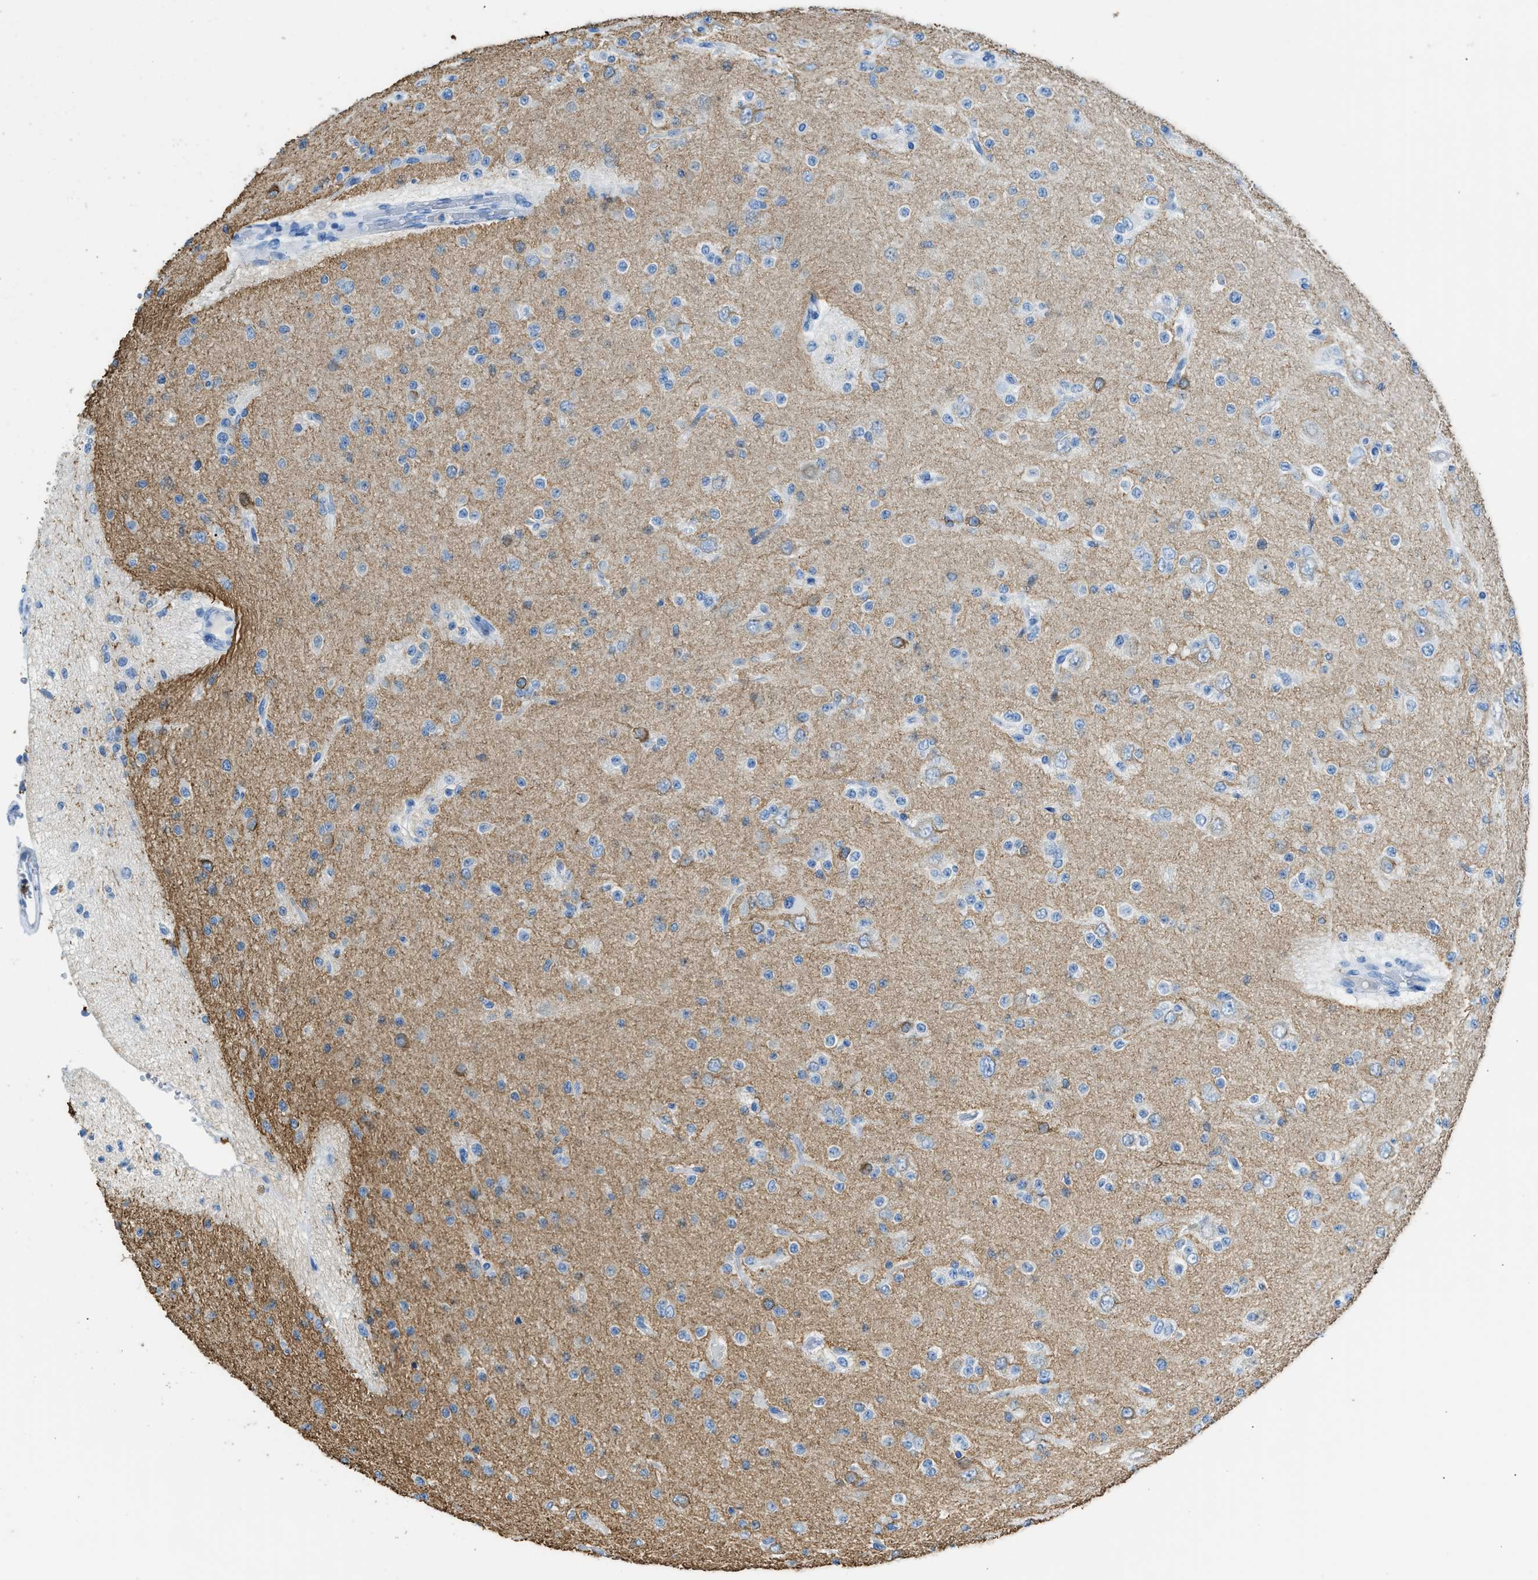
{"staining": {"intensity": "moderate", "quantity": "<25%", "location": "cytoplasmic/membranous"}, "tissue": "glioma", "cell_type": "Tumor cells", "image_type": "cancer", "snomed": [{"axis": "morphology", "description": "Glioma, malignant, Low grade"}, {"axis": "topography", "description": "Brain"}], "caption": "Immunohistochemical staining of human glioma reveals low levels of moderate cytoplasmic/membranous expression in about <25% of tumor cells.", "gene": "FAIM2", "patient": {"sex": "male", "age": 38}}